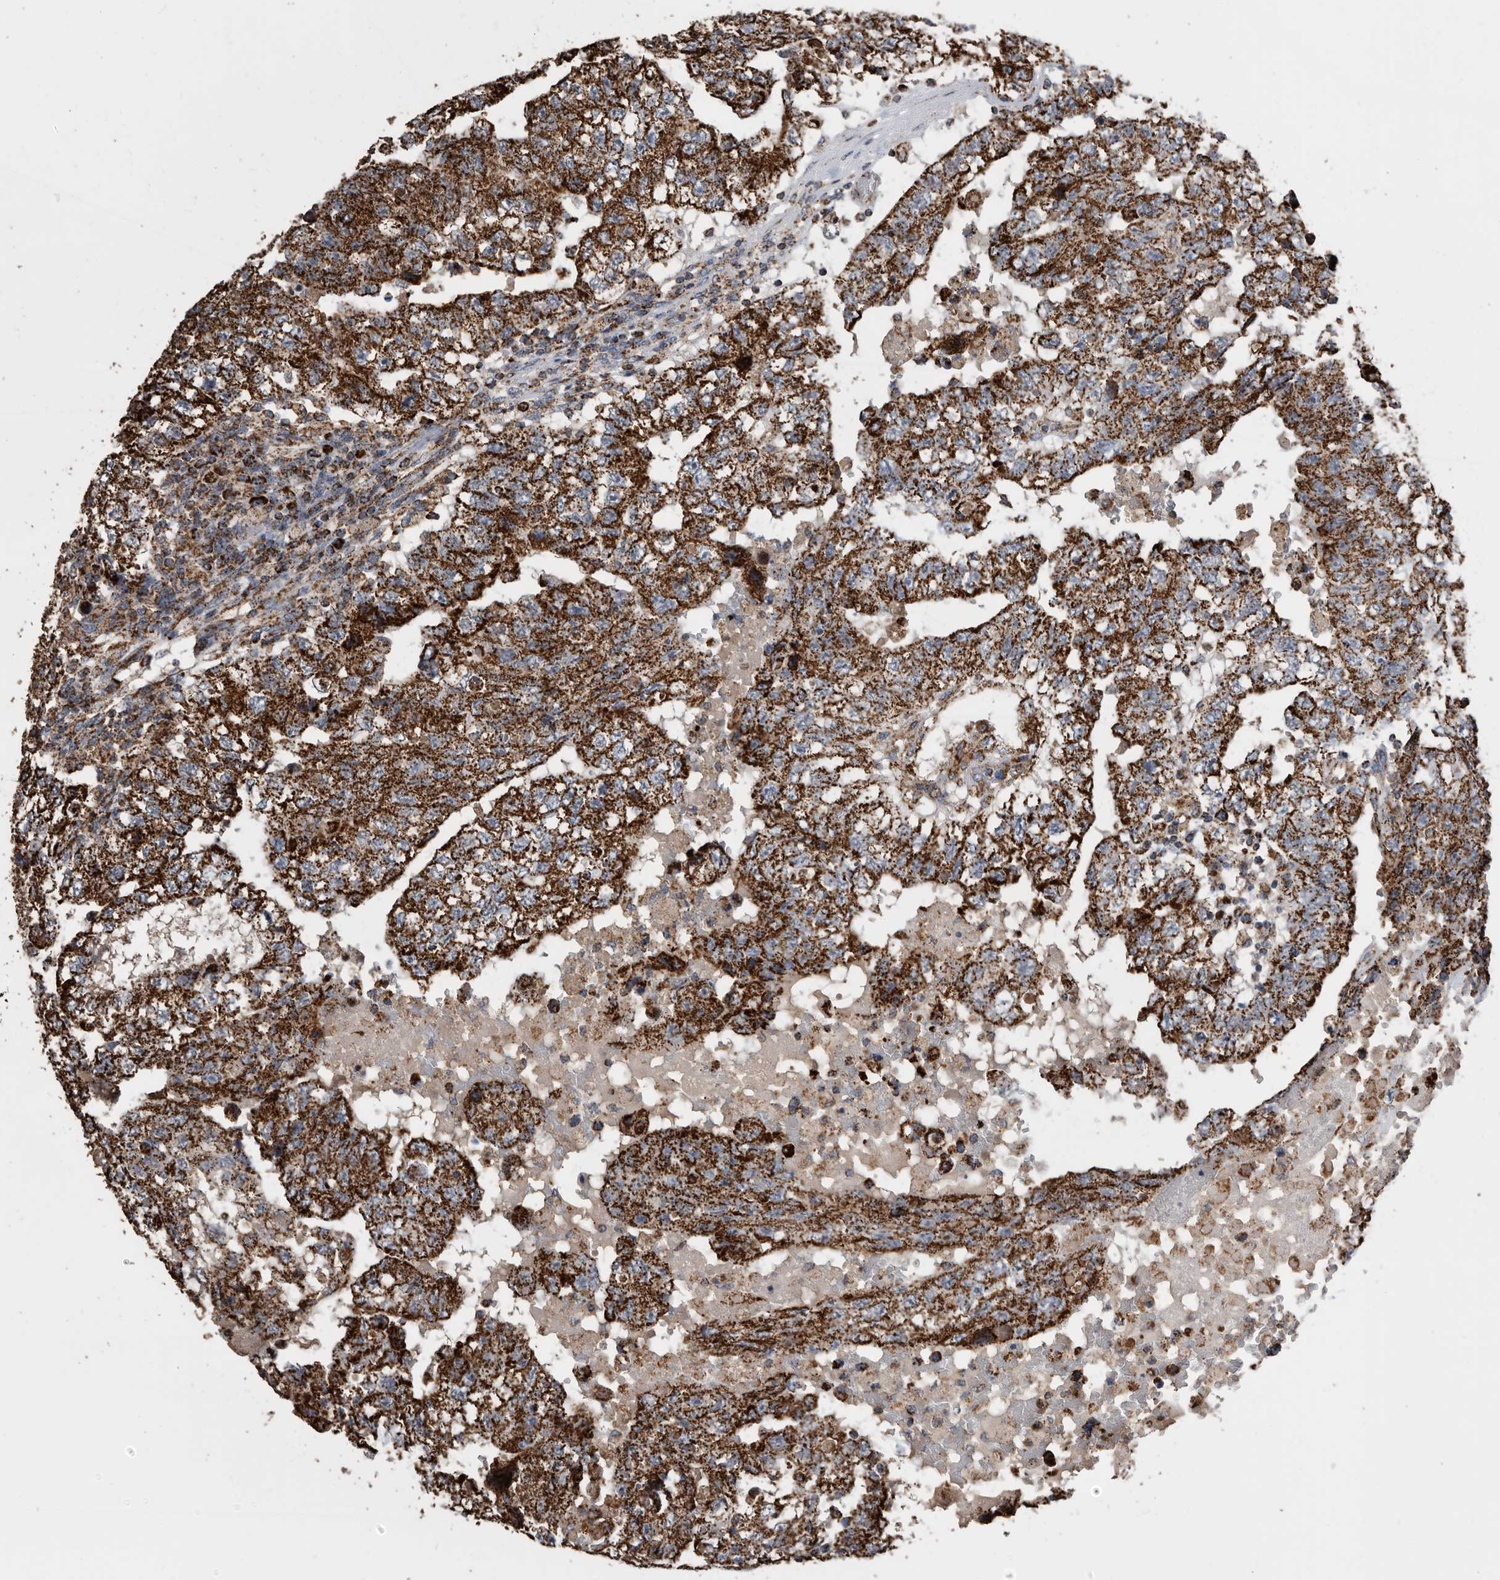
{"staining": {"intensity": "strong", "quantity": ">75%", "location": "cytoplasmic/membranous"}, "tissue": "testis cancer", "cell_type": "Tumor cells", "image_type": "cancer", "snomed": [{"axis": "morphology", "description": "Carcinoma, Embryonal, NOS"}, {"axis": "topography", "description": "Testis"}], "caption": "Testis cancer tissue reveals strong cytoplasmic/membranous expression in approximately >75% of tumor cells, visualized by immunohistochemistry.", "gene": "WFDC1", "patient": {"sex": "male", "age": 36}}